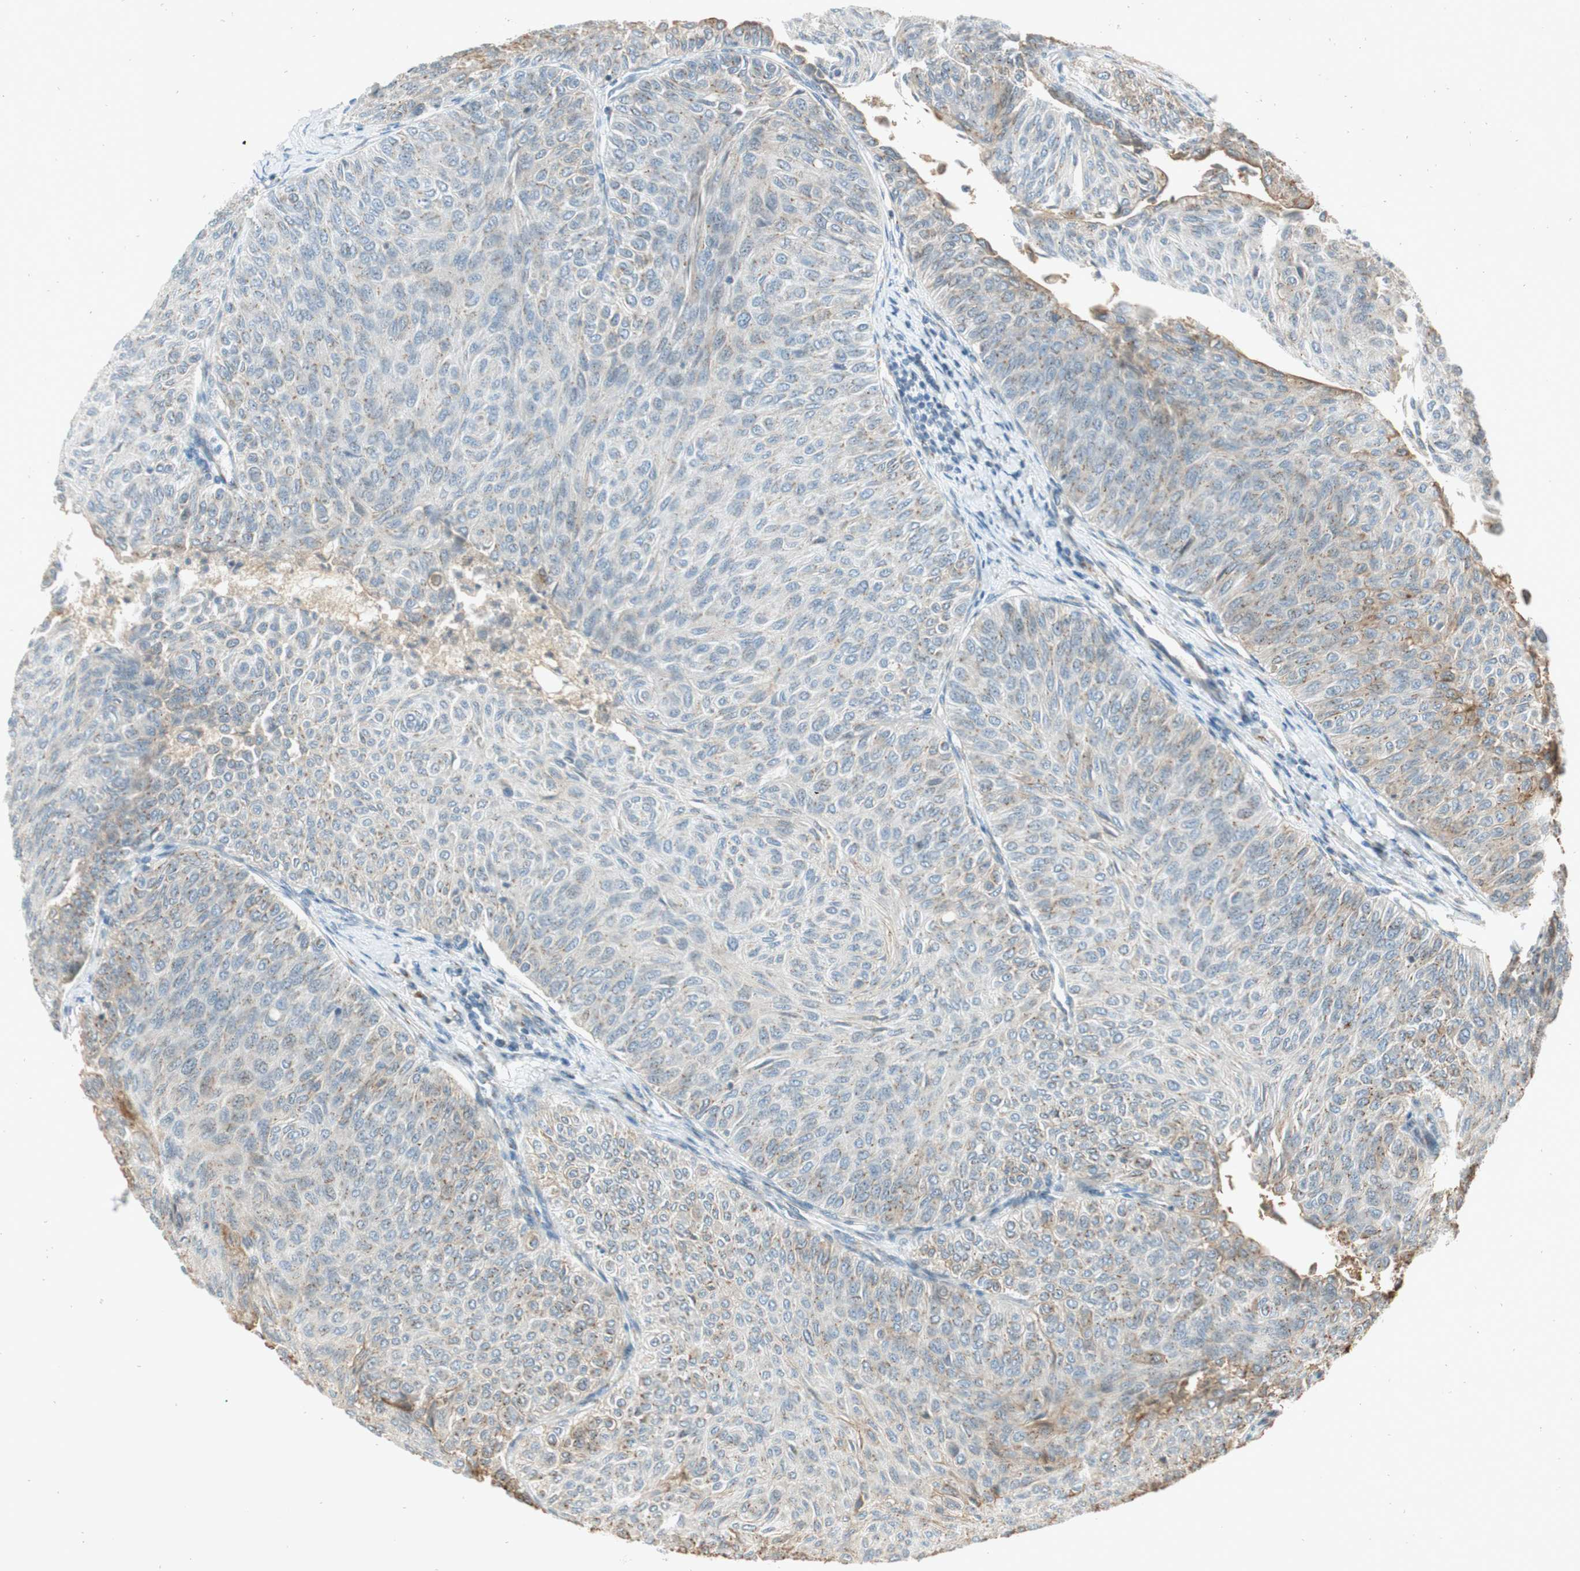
{"staining": {"intensity": "weak", "quantity": "<25%", "location": "cytoplasmic/membranous"}, "tissue": "urothelial cancer", "cell_type": "Tumor cells", "image_type": "cancer", "snomed": [{"axis": "morphology", "description": "Urothelial carcinoma, Low grade"}, {"axis": "topography", "description": "Urinary bladder"}], "caption": "High power microscopy image of an IHC photomicrograph of urothelial cancer, revealing no significant staining in tumor cells.", "gene": "NEO1", "patient": {"sex": "male", "age": 78}}